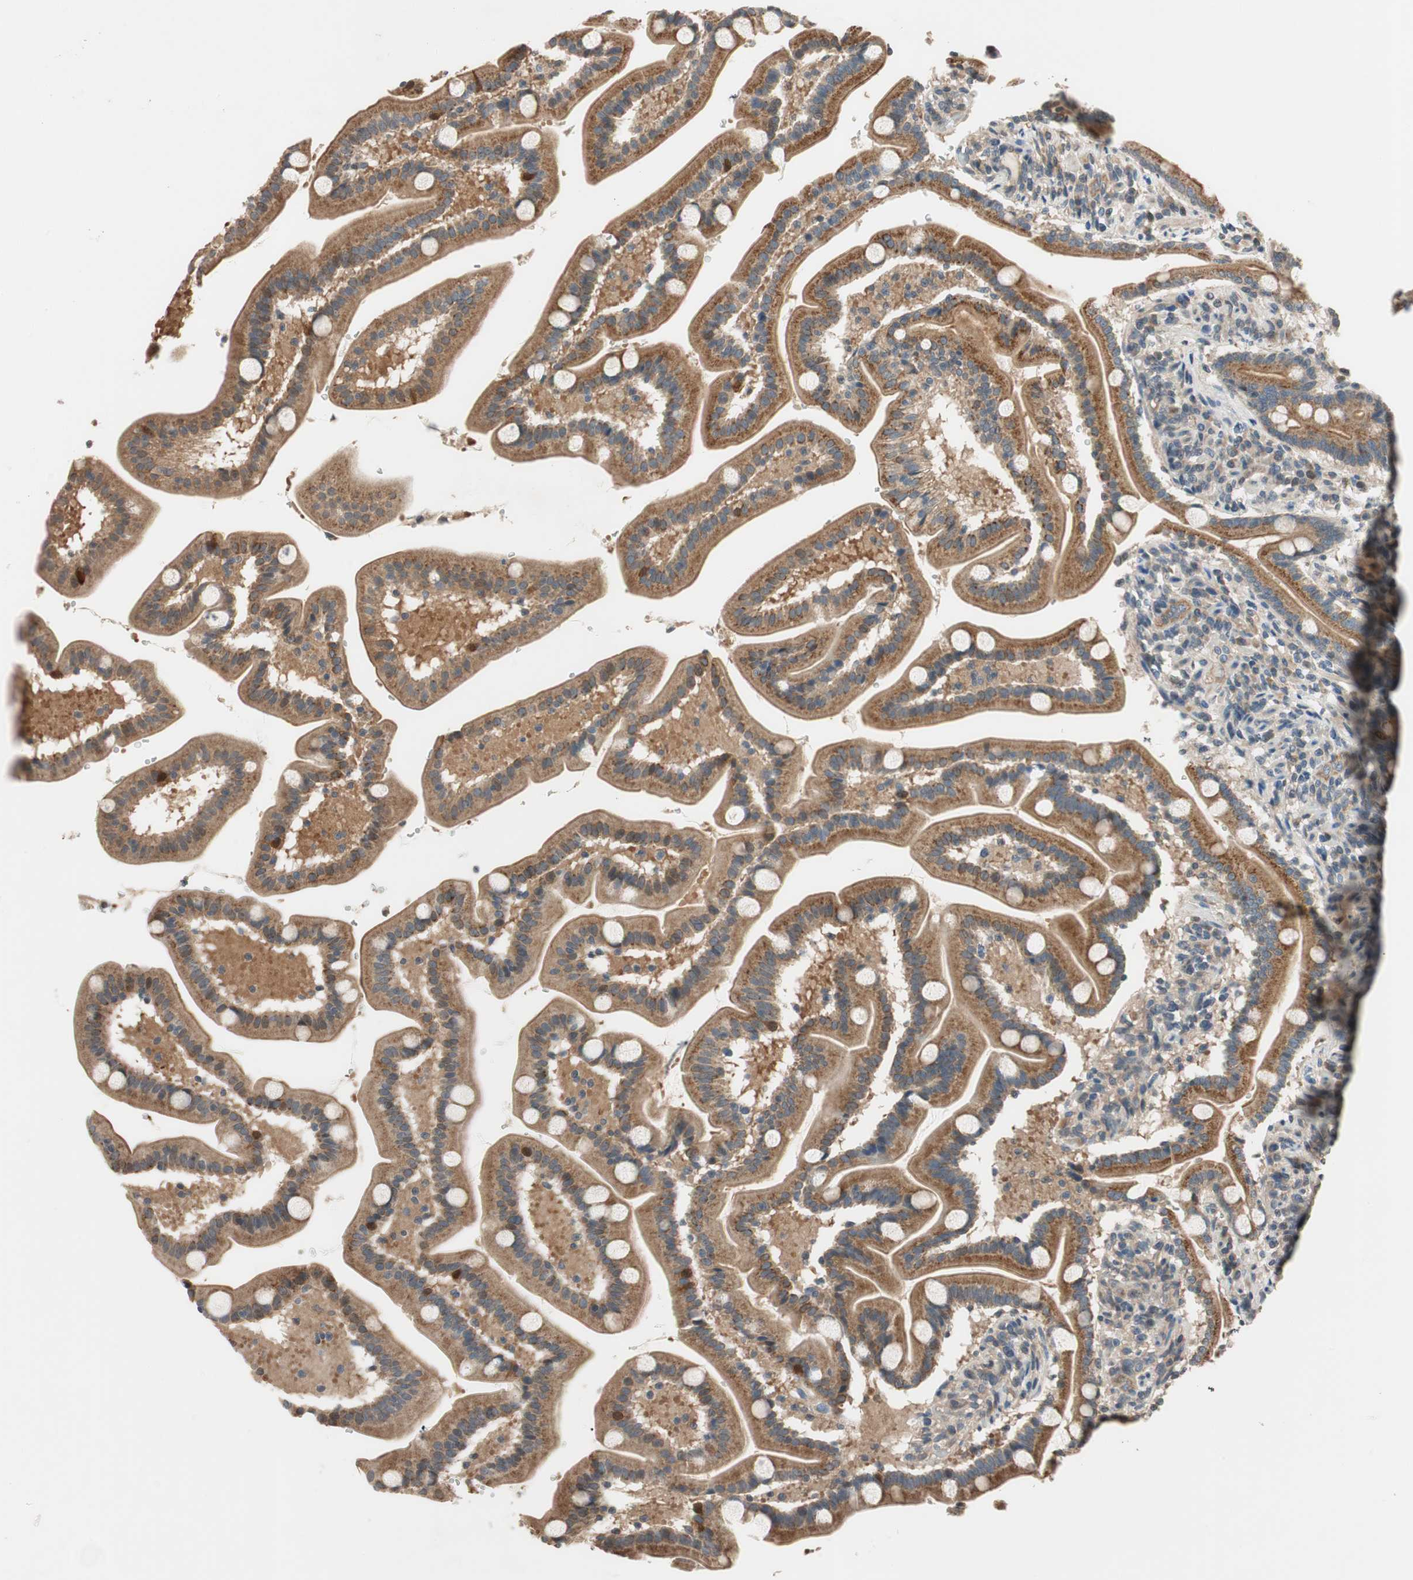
{"staining": {"intensity": "strong", "quantity": ">75%", "location": "cytoplasmic/membranous"}, "tissue": "duodenum", "cell_type": "Glandular cells", "image_type": "normal", "snomed": [{"axis": "morphology", "description": "Normal tissue, NOS"}, {"axis": "topography", "description": "Duodenum"}], "caption": "The image demonstrates a brown stain indicating the presence of a protein in the cytoplasmic/membranous of glandular cells in duodenum. (IHC, brightfield microscopy, high magnification).", "gene": "GCLM", "patient": {"sex": "male", "age": 54}}